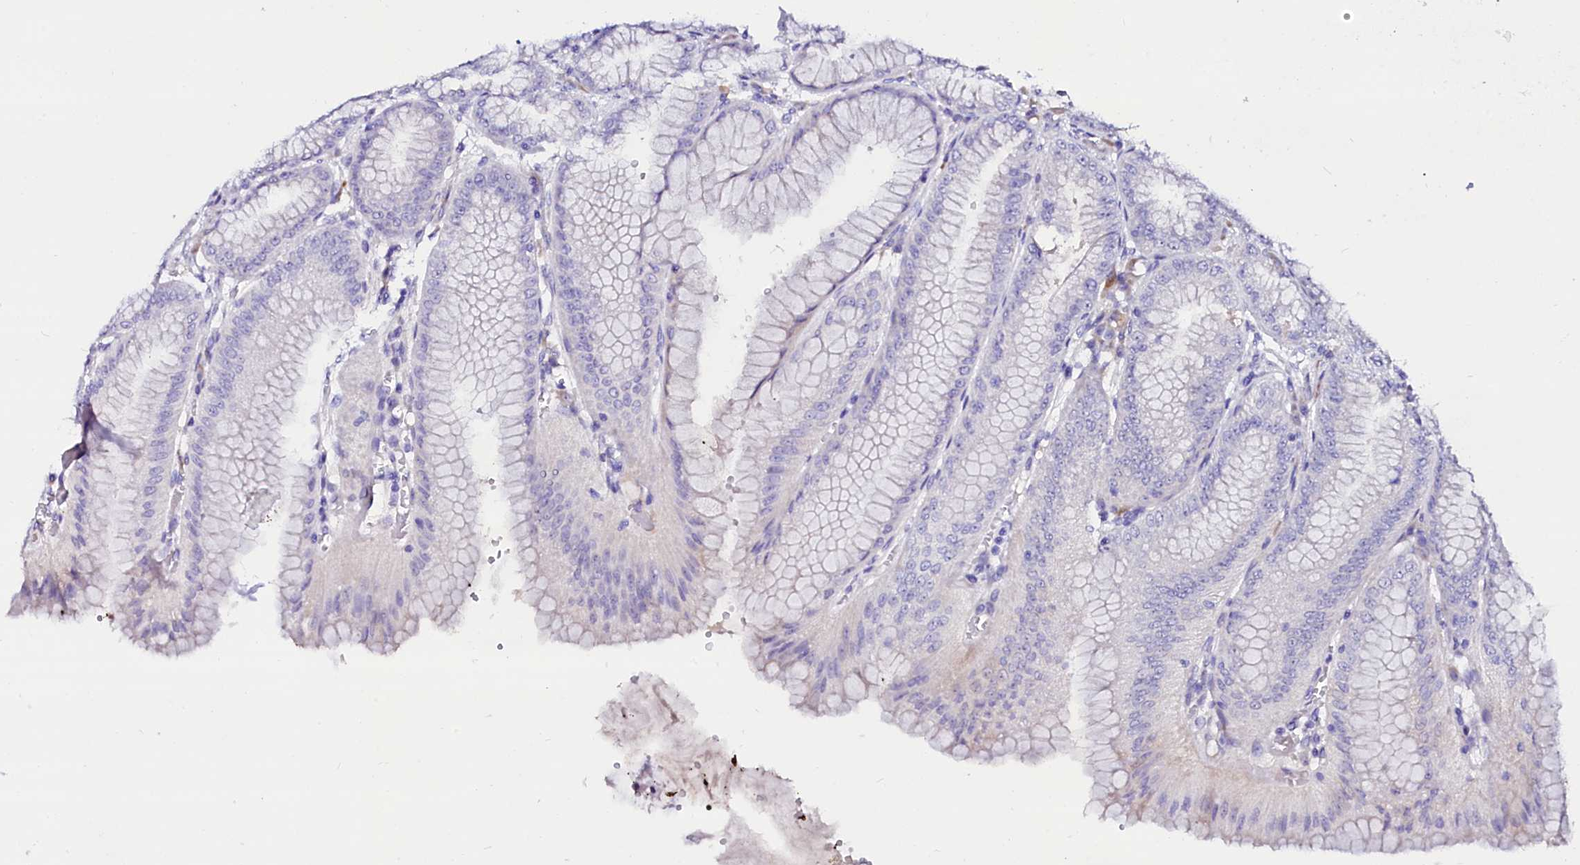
{"staining": {"intensity": "negative", "quantity": "none", "location": "none"}, "tissue": "stomach", "cell_type": "Glandular cells", "image_type": "normal", "snomed": [{"axis": "morphology", "description": "Normal tissue, NOS"}, {"axis": "topography", "description": "Stomach, lower"}], "caption": "High power microscopy image of an immunohistochemistry histopathology image of unremarkable stomach, revealing no significant staining in glandular cells.", "gene": "BTBD16", "patient": {"sex": "male", "age": 71}}